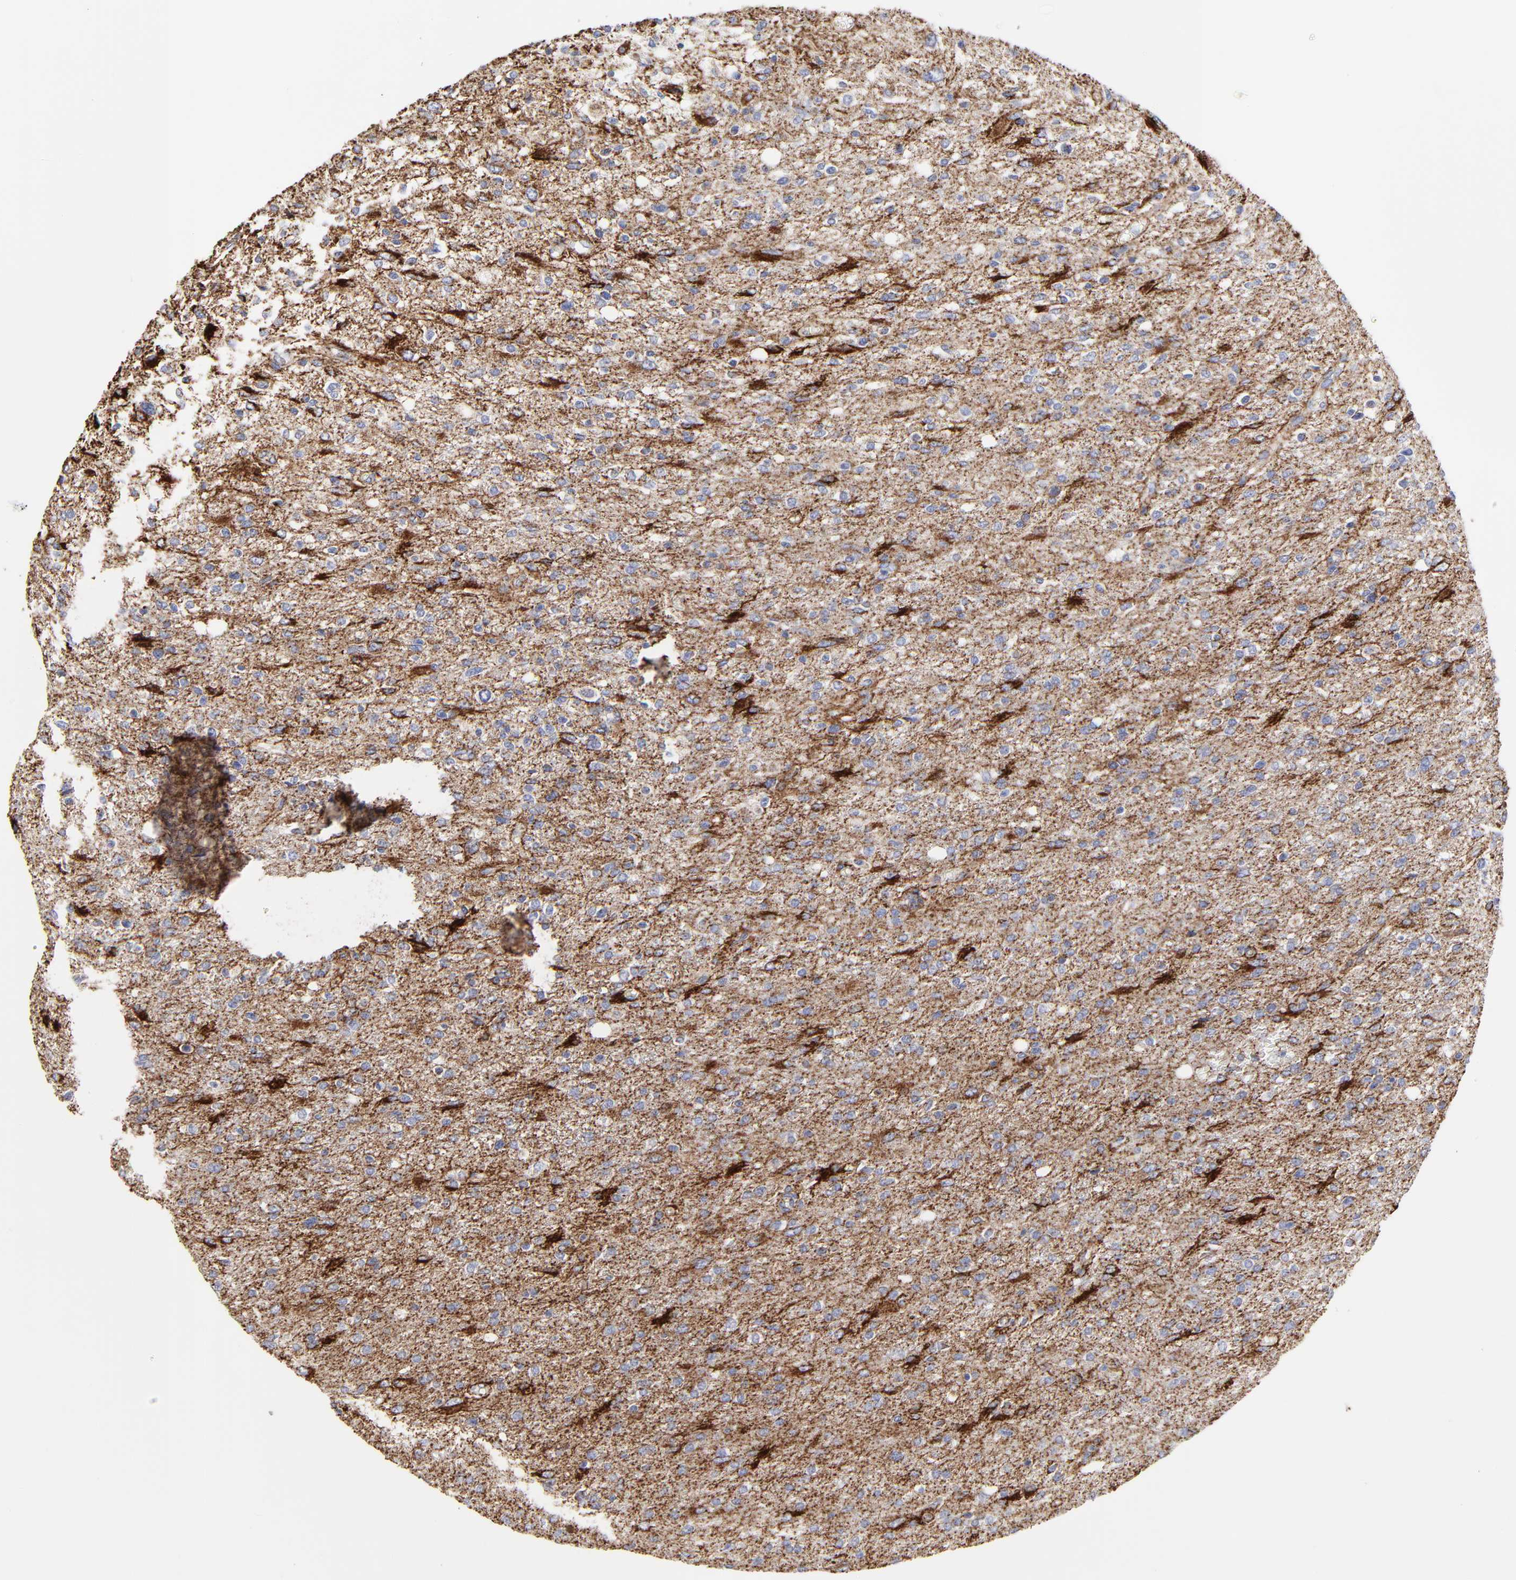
{"staining": {"intensity": "negative", "quantity": "none", "location": "none"}, "tissue": "glioma", "cell_type": "Tumor cells", "image_type": "cancer", "snomed": [{"axis": "morphology", "description": "Glioma, malignant, High grade"}, {"axis": "topography", "description": "Cerebral cortex"}], "caption": "A high-resolution histopathology image shows immunohistochemistry (IHC) staining of glioma, which exhibits no significant staining in tumor cells.", "gene": "PINK1", "patient": {"sex": "male", "age": 76}}